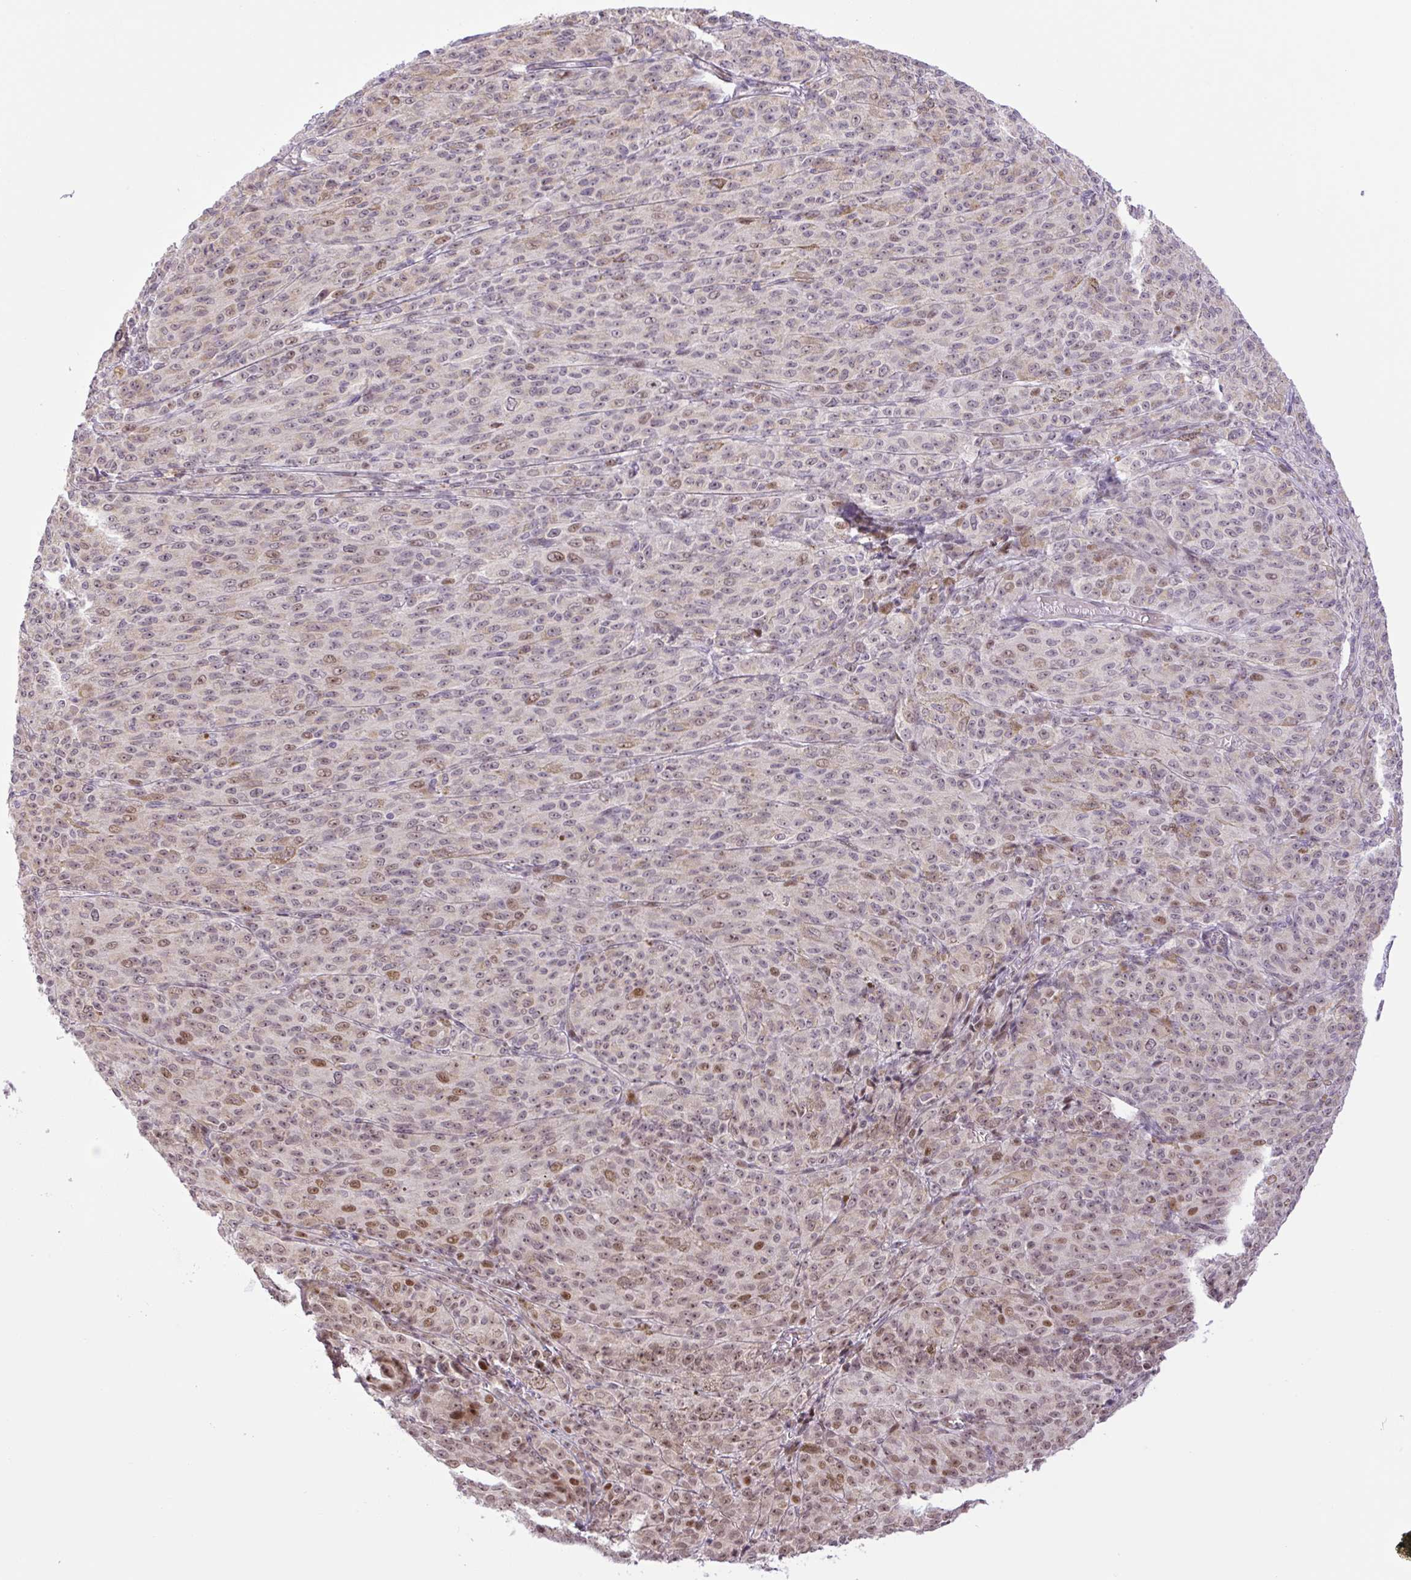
{"staining": {"intensity": "moderate", "quantity": "25%-75%", "location": "nuclear"}, "tissue": "melanoma", "cell_type": "Tumor cells", "image_type": "cancer", "snomed": [{"axis": "morphology", "description": "Malignant melanoma, NOS"}, {"axis": "topography", "description": "Skin"}], "caption": "The photomicrograph reveals staining of malignant melanoma, revealing moderate nuclear protein expression (brown color) within tumor cells. (DAB IHC with brightfield microscopy, high magnification).", "gene": "ICE1", "patient": {"sex": "female", "age": 52}}